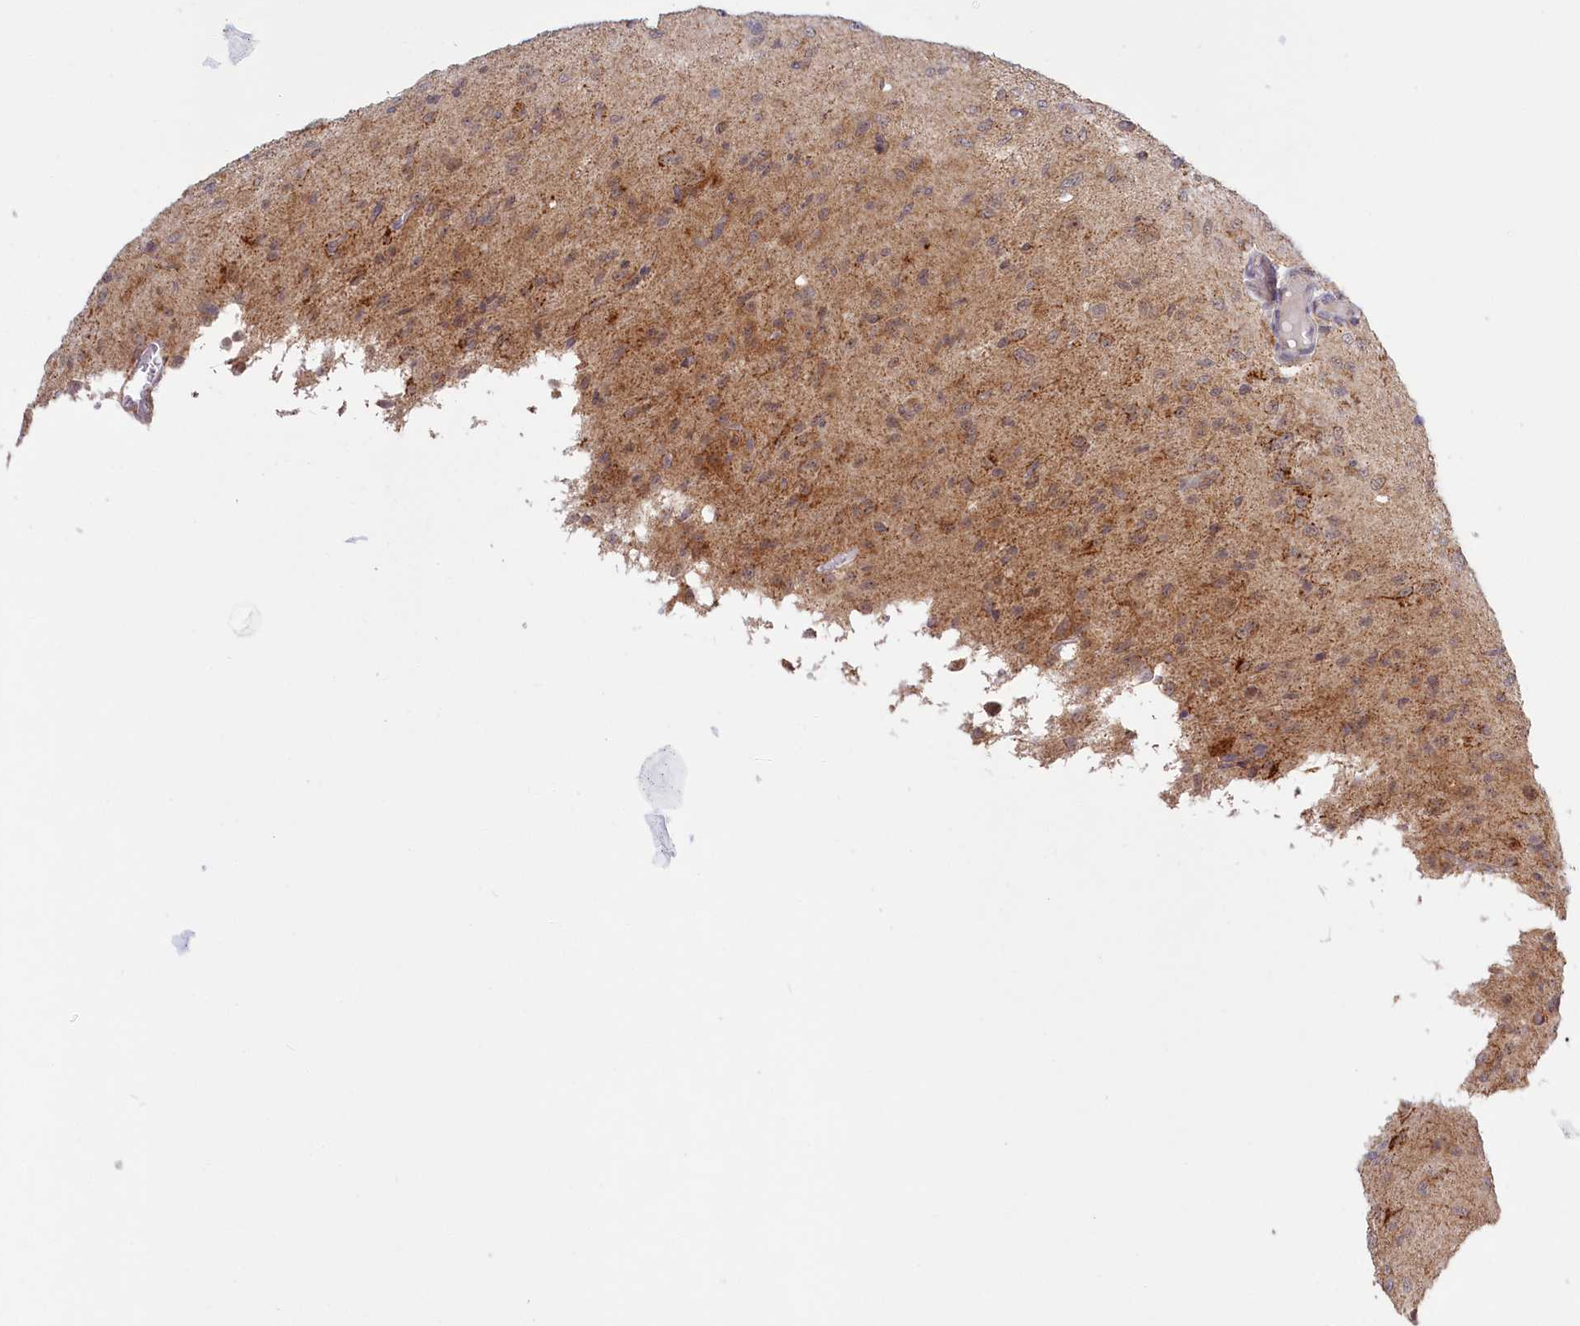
{"staining": {"intensity": "moderate", "quantity": "<25%", "location": "cytoplasmic/membranous"}, "tissue": "glioma", "cell_type": "Tumor cells", "image_type": "cancer", "snomed": [{"axis": "morphology", "description": "Glioma, malignant, High grade"}, {"axis": "topography", "description": "Brain"}], "caption": "Malignant high-grade glioma stained for a protein (brown) demonstrates moderate cytoplasmic/membranous positive staining in approximately <25% of tumor cells.", "gene": "RTN4IP1", "patient": {"sex": "female", "age": 59}}